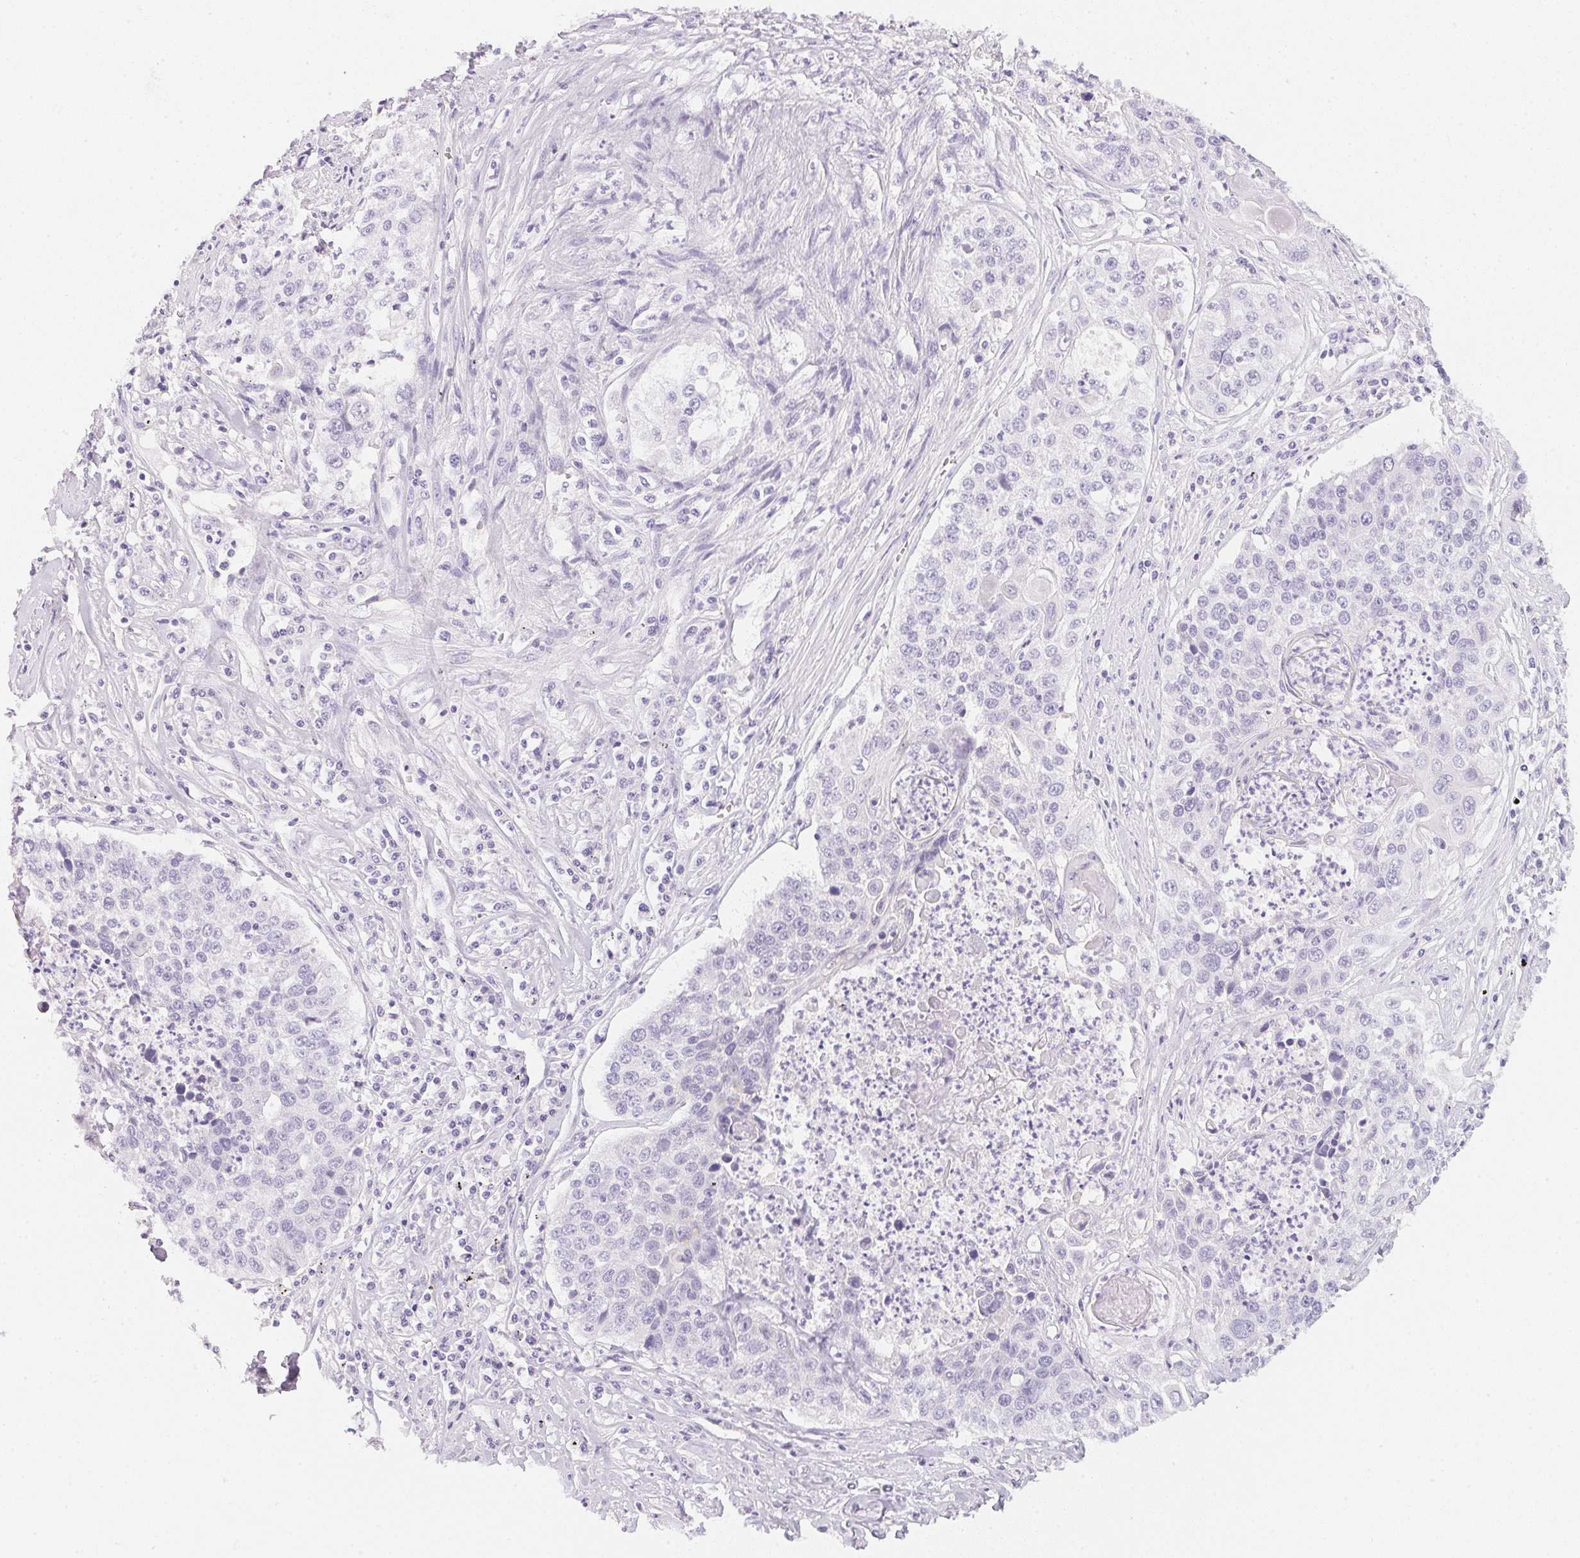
{"staining": {"intensity": "negative", "quantity": "none", "location": "none"}, "tissue": "lung cancer", "cell_type": "Tumor cells", "image_type": "cancer", "snomed": [{"axis": "morphology", "description": "Squamous cell carcinoma, NOS"}, {"axis": "morphology", "description": "Squamous cell carcinoma, metastatic, NOS"}, {"axis": "topography", "description": "Lung"}, {"axis": "topography", "description": "Pleura, NOS"}], "caption": "Tumor cells are negative for protein expression in human metastatic squamous cell carcinoma (lung).", "gene": "ACP3", "patient": {"sex": "male", "age": 72}}